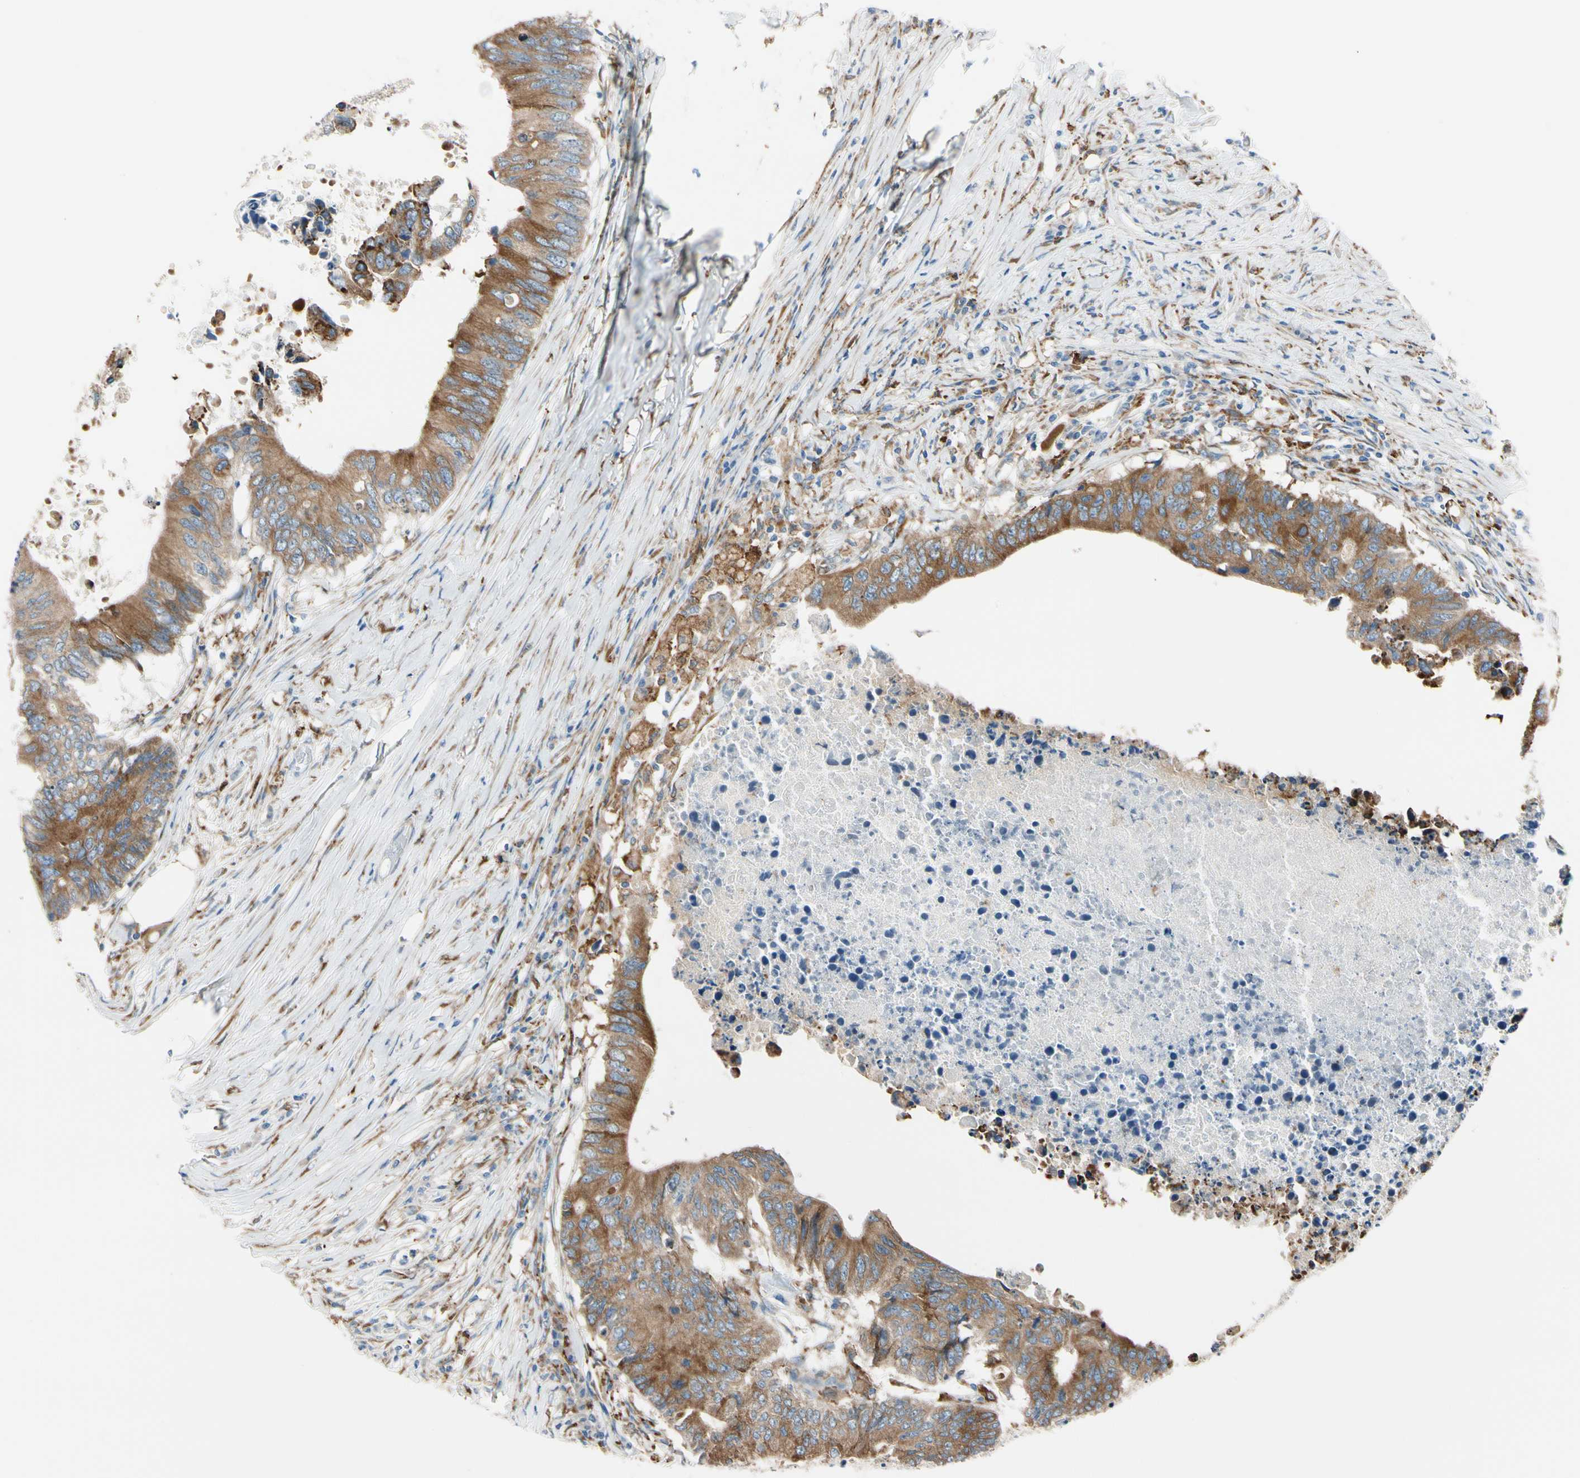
{"staining": {"intensity": "moderate", "quantity": ">75%", "location": "cytoplasmic/membranous"}, "tissue": "colorectal cancer", "cell_type": "Tumor cells", "image_type": "cancer", "snomed": [{"axis": "morphology", "description": "Adenocarcinoma, NOS"}, {"axis": "topography", "description": "Colon"}], "caption": "Protein expression analysis of human colorectal adenocarcinoma reveals moderate cytoplasmic/membranous expression in approximately >75% of tumor cells.", "gene": "LRPAP1", "patient": {"sex": "male", "age": 71}}